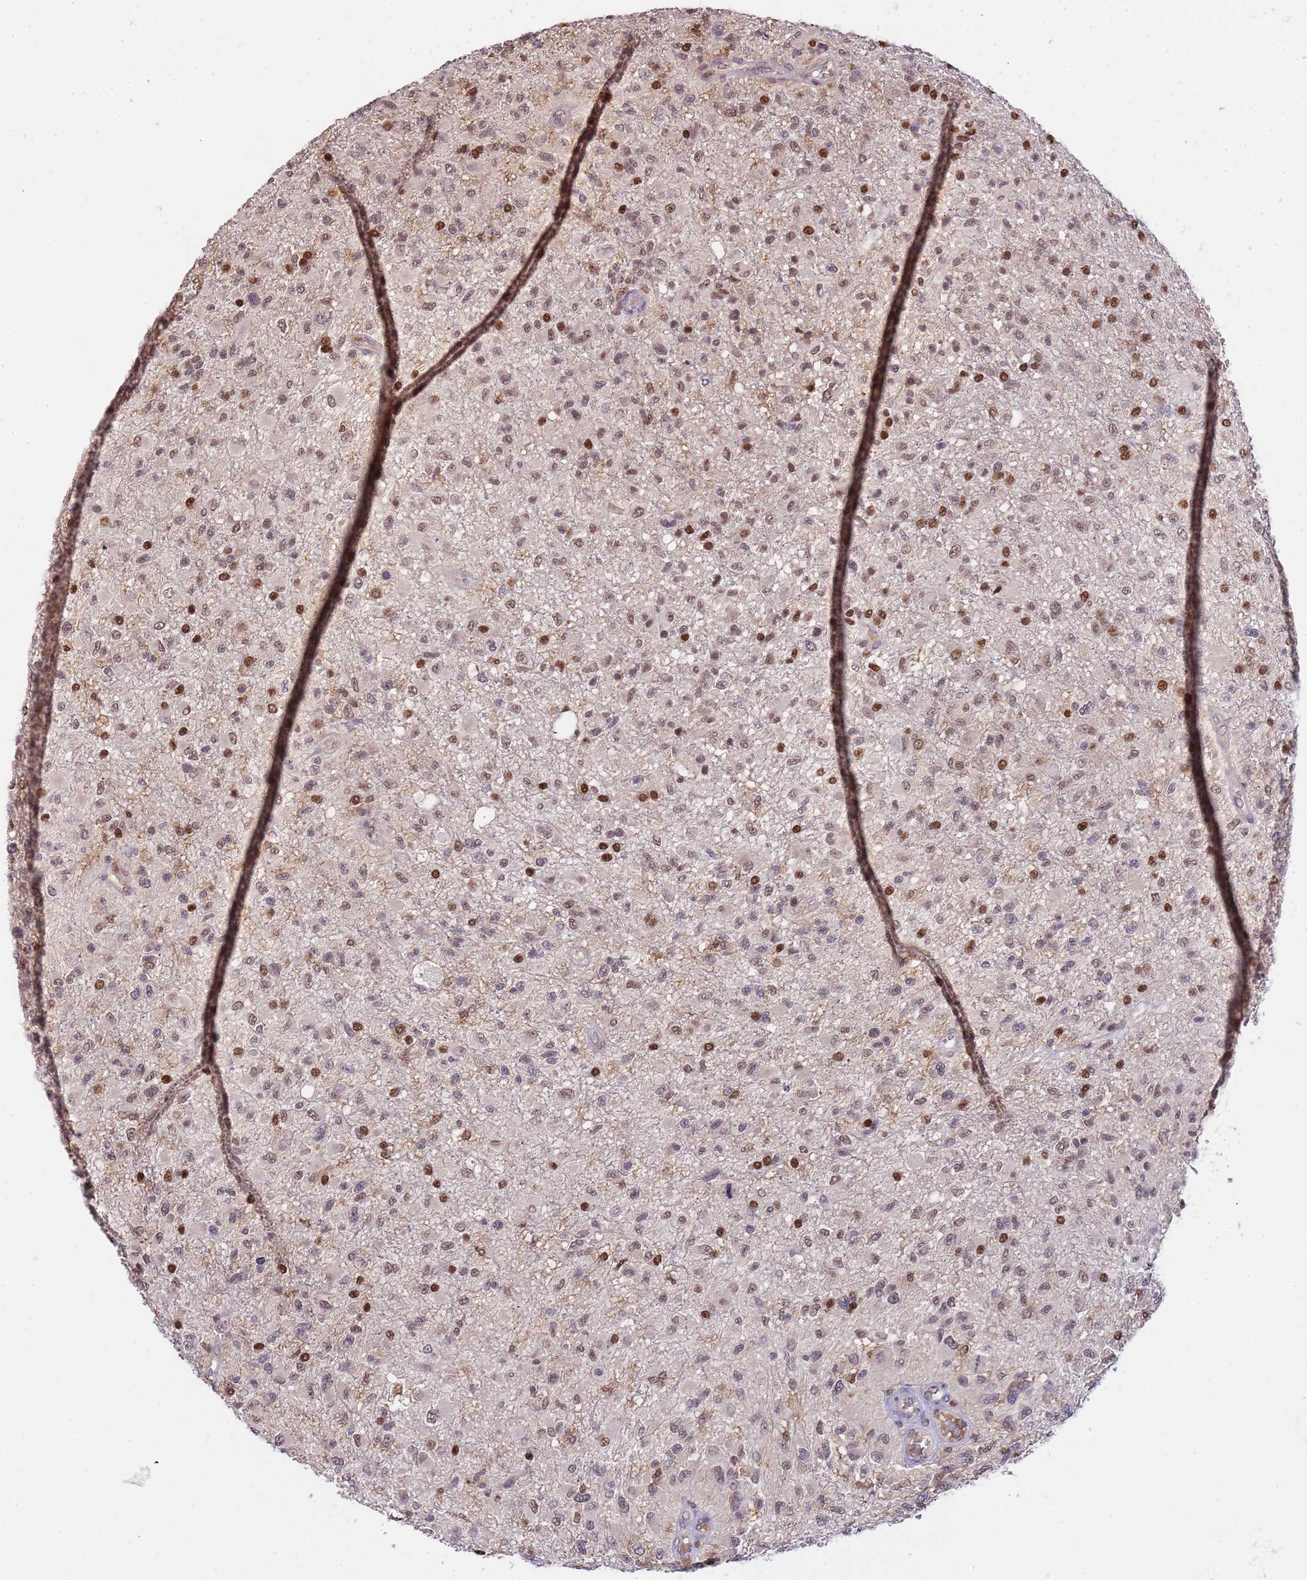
{"staining": {"intensity": "moderate", "quantity": "25%-75%", "location": "nuclear"}, "tissue": "glioma", "cell_type": "Tumor cells", "image_type": "cancer", "snomed": [{"axis": "morphology", "description": "Glioma, malignant, High grade"}, {"axis": "topography", "description": "Brain"}], "caption": "About 25%-75% of tumor cells in glioma reveal moderate nuclear protein expression as visualized by brown immunohistochemical staining.", "gene": "CD53", "patient": {"sex": "female", "age": 74}}